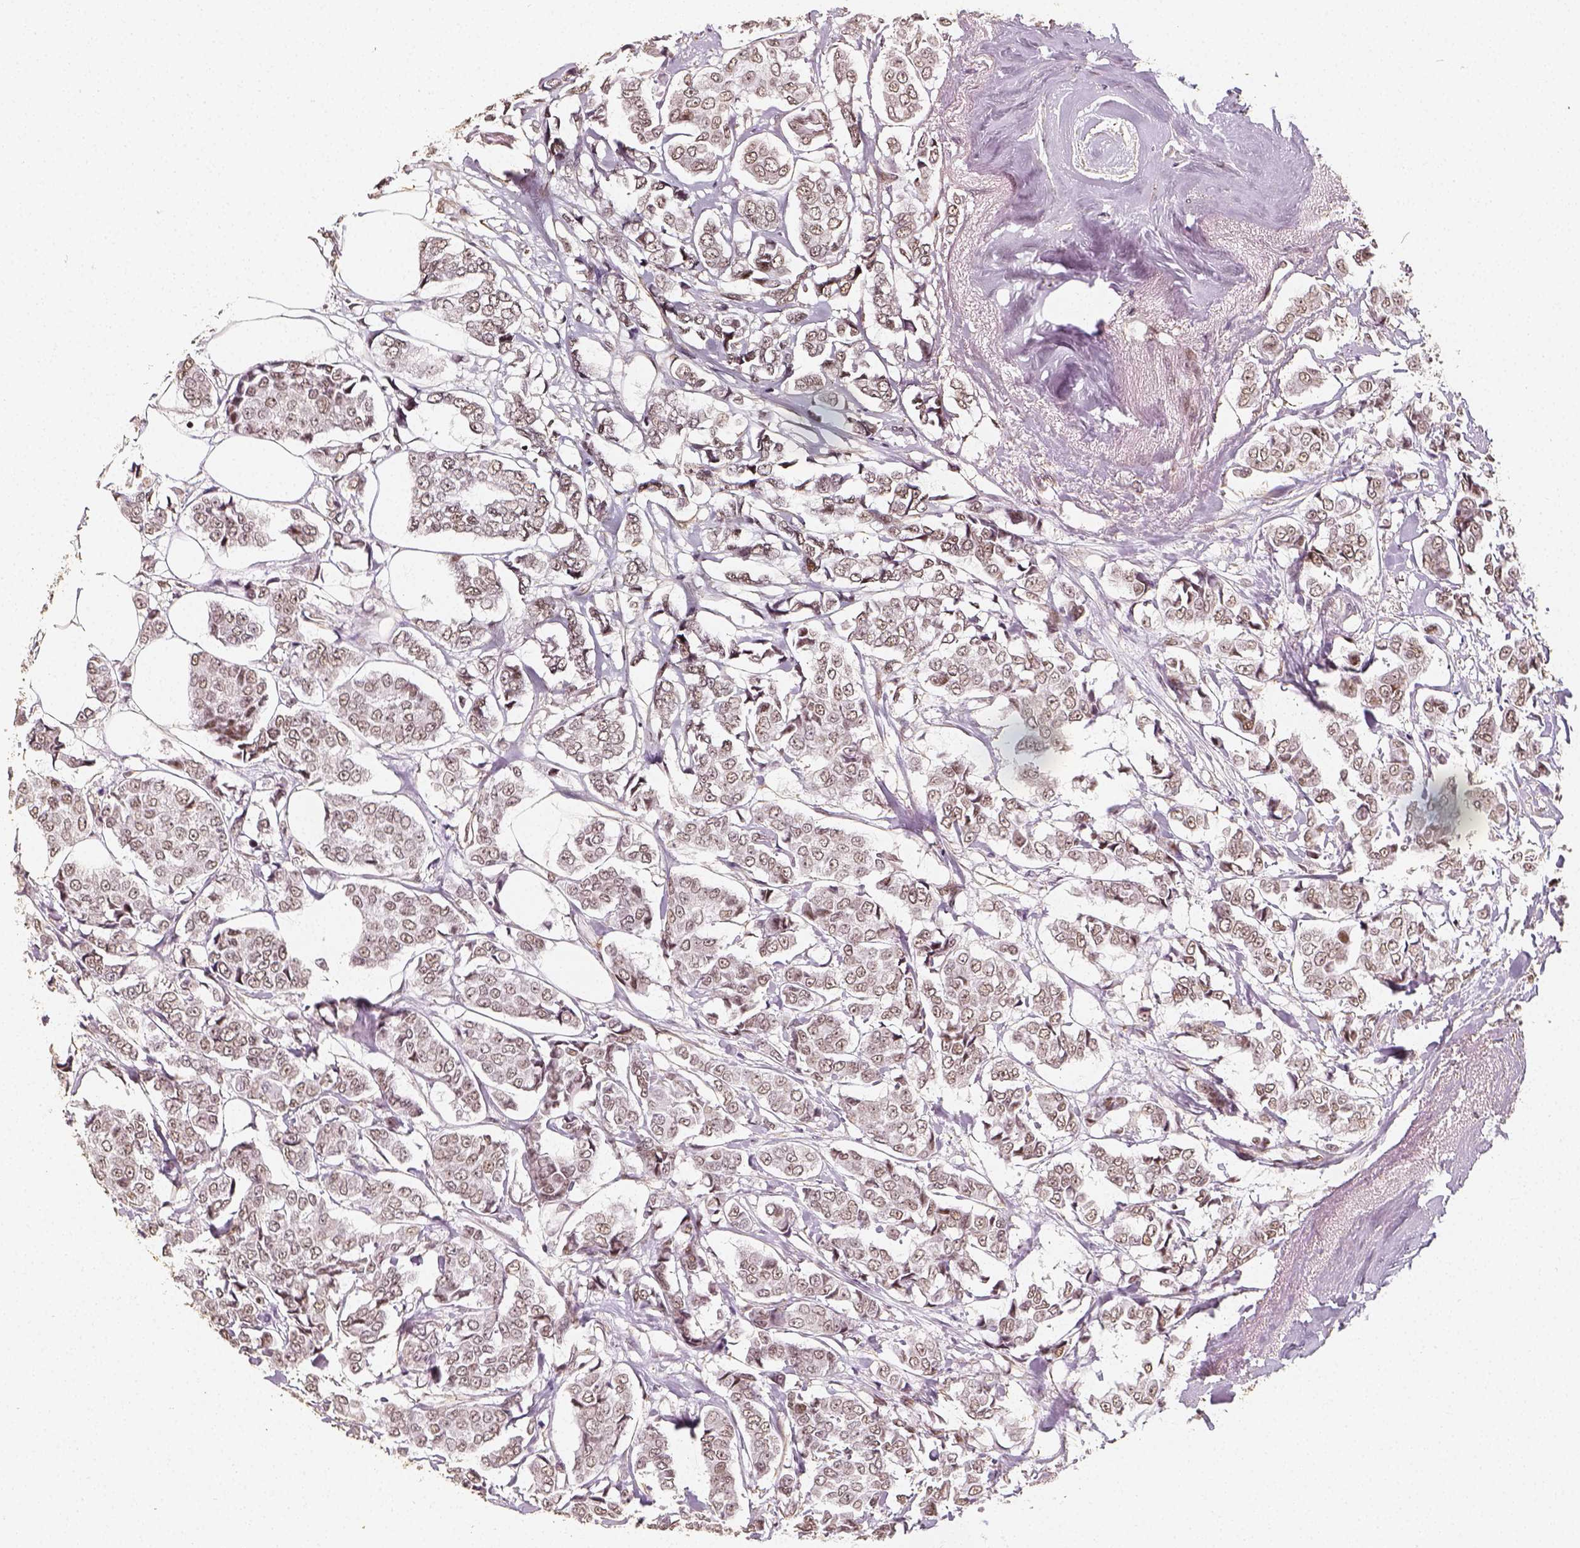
{"staining": {"intensity": "weak", "quantity": ">75%", "location": "nuclear"}, "tissue": "breast cancer", "cell_type": "Tumor cells", "image_type": "cancer", "snomed": [{"axis": "morphology", "description": "Duct carcinoma"}, {"axis": "topography", "description": "Breast"}], "caption": "Breast infiltrating ductal carcinoma stained for a protein (brown) reveals weak nuclear positive expression in approximately >75% of tumor cells.", "gene": "HDAC1", "patient": {"sex": "female", "age": 94}}